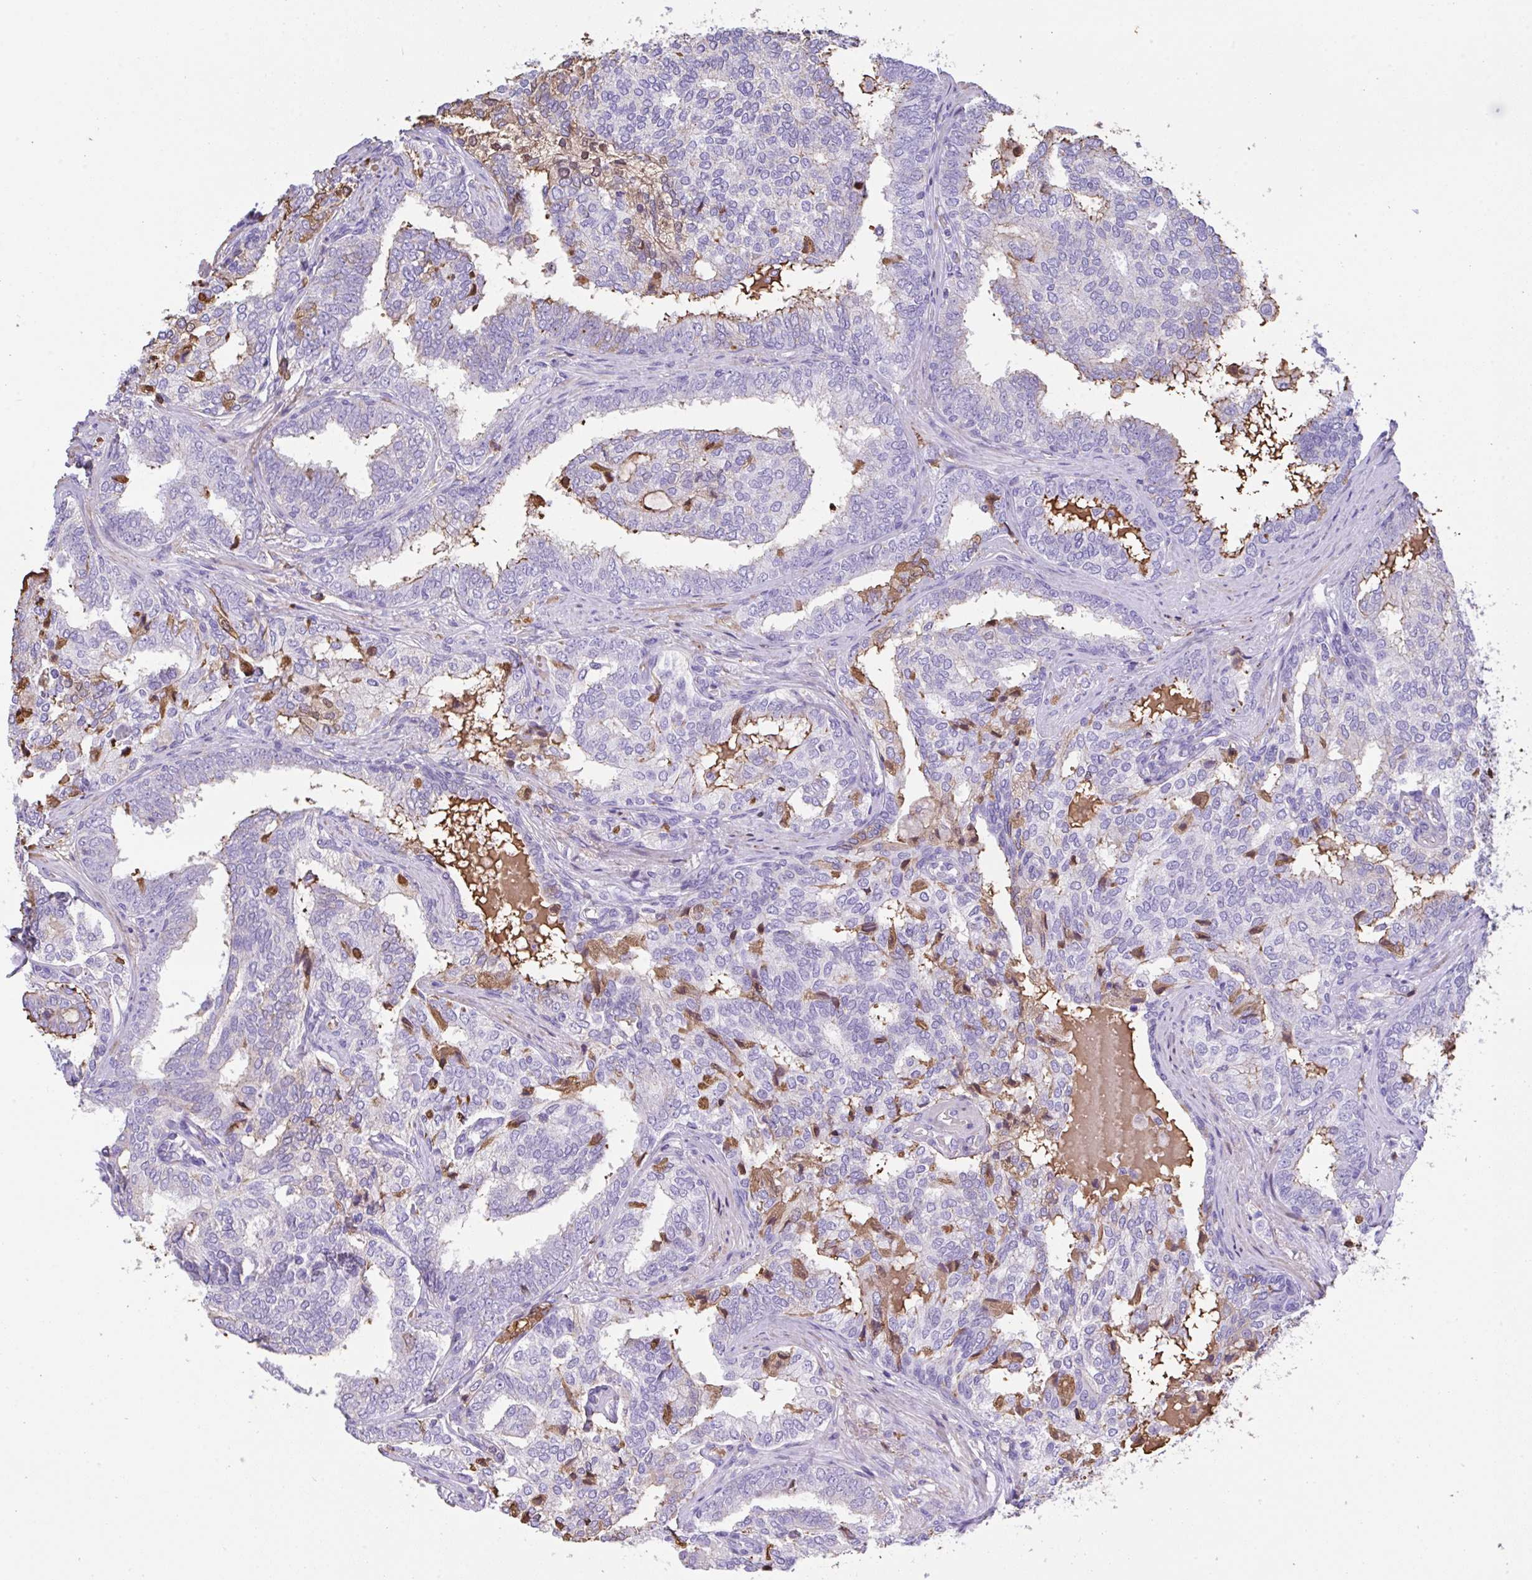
{"staining": {"intensity": "negative", "quantity": "none", "location": "none"}, "tissue": "prostate cancer", "cell_type": "Tumor cells", "image_type": "cancer", "snomed": [{"axis": "morphology", "description": "Adenocarcinoma, High grade"}, {"axis": "topography", "description": "Prostate"}], "caption": "The histopathology image exhibits no staining of tumor cells in prostate cancer. (Stains: DAB immunohistochemistry (IHC) with hematoxylin counter stain, Microscopy: brightfield microscopy at high magnification).", "gene": "HOXC12", "patient": {"sex": "male", "age": 72}}